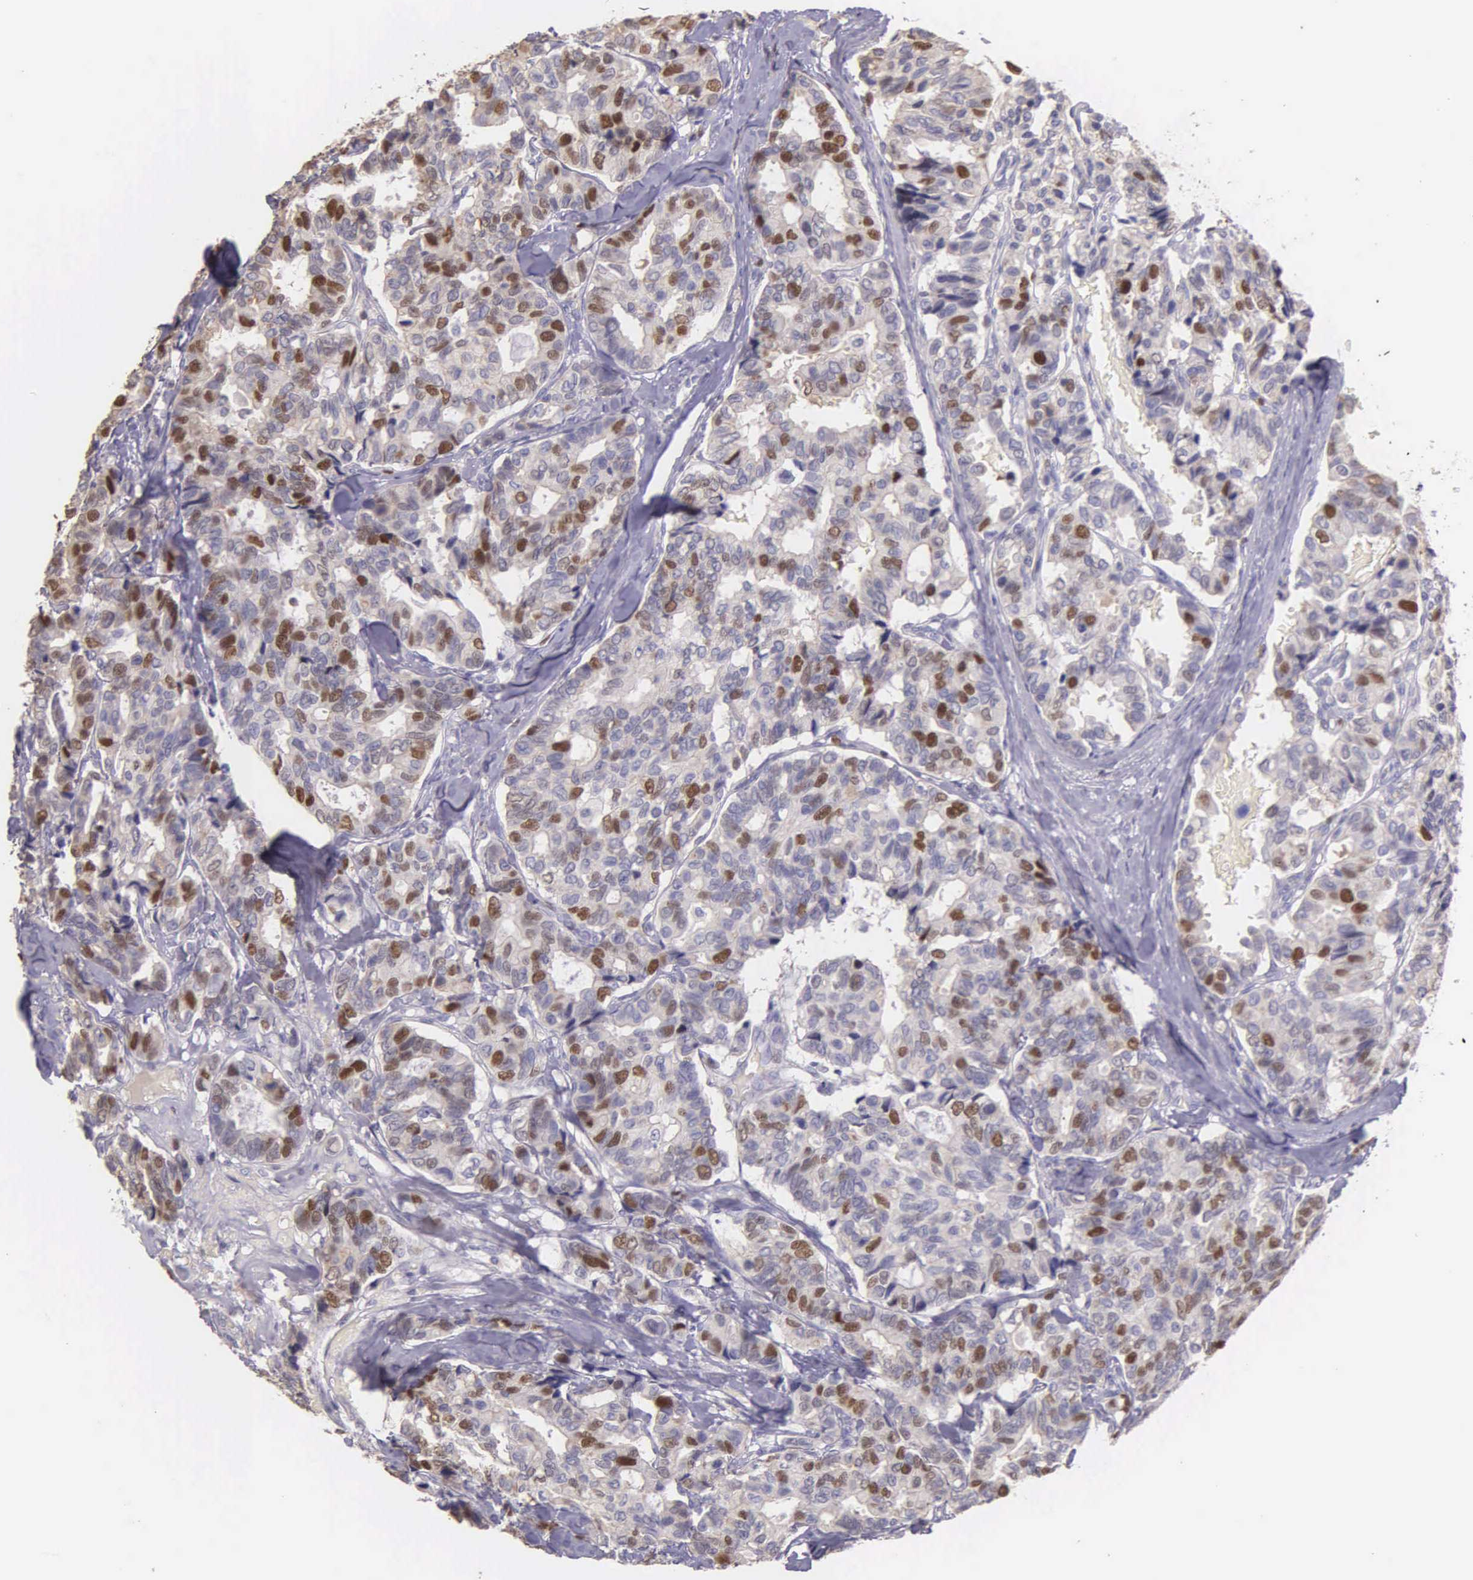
{"staining": {"intensity": "moderate", "quantity": "25%-75%", "location": "nuclear"}, "tissue": "breast cancer", "cell_type": "Tumor cells", "image_type": "cancer", "snomed": [{"axis": "morphology", "description": "Duct carcinoma"}, {"axis": "topography", "description": "Breast"}], "caption": "A histopathology image of human infiltrating ductal carcinoma (breast) stained for a protein demonstrates moderate nuclear brown staining in tumor cells.", "gene": "MCM5", "patient": {"sex": "female", "age": 69}}